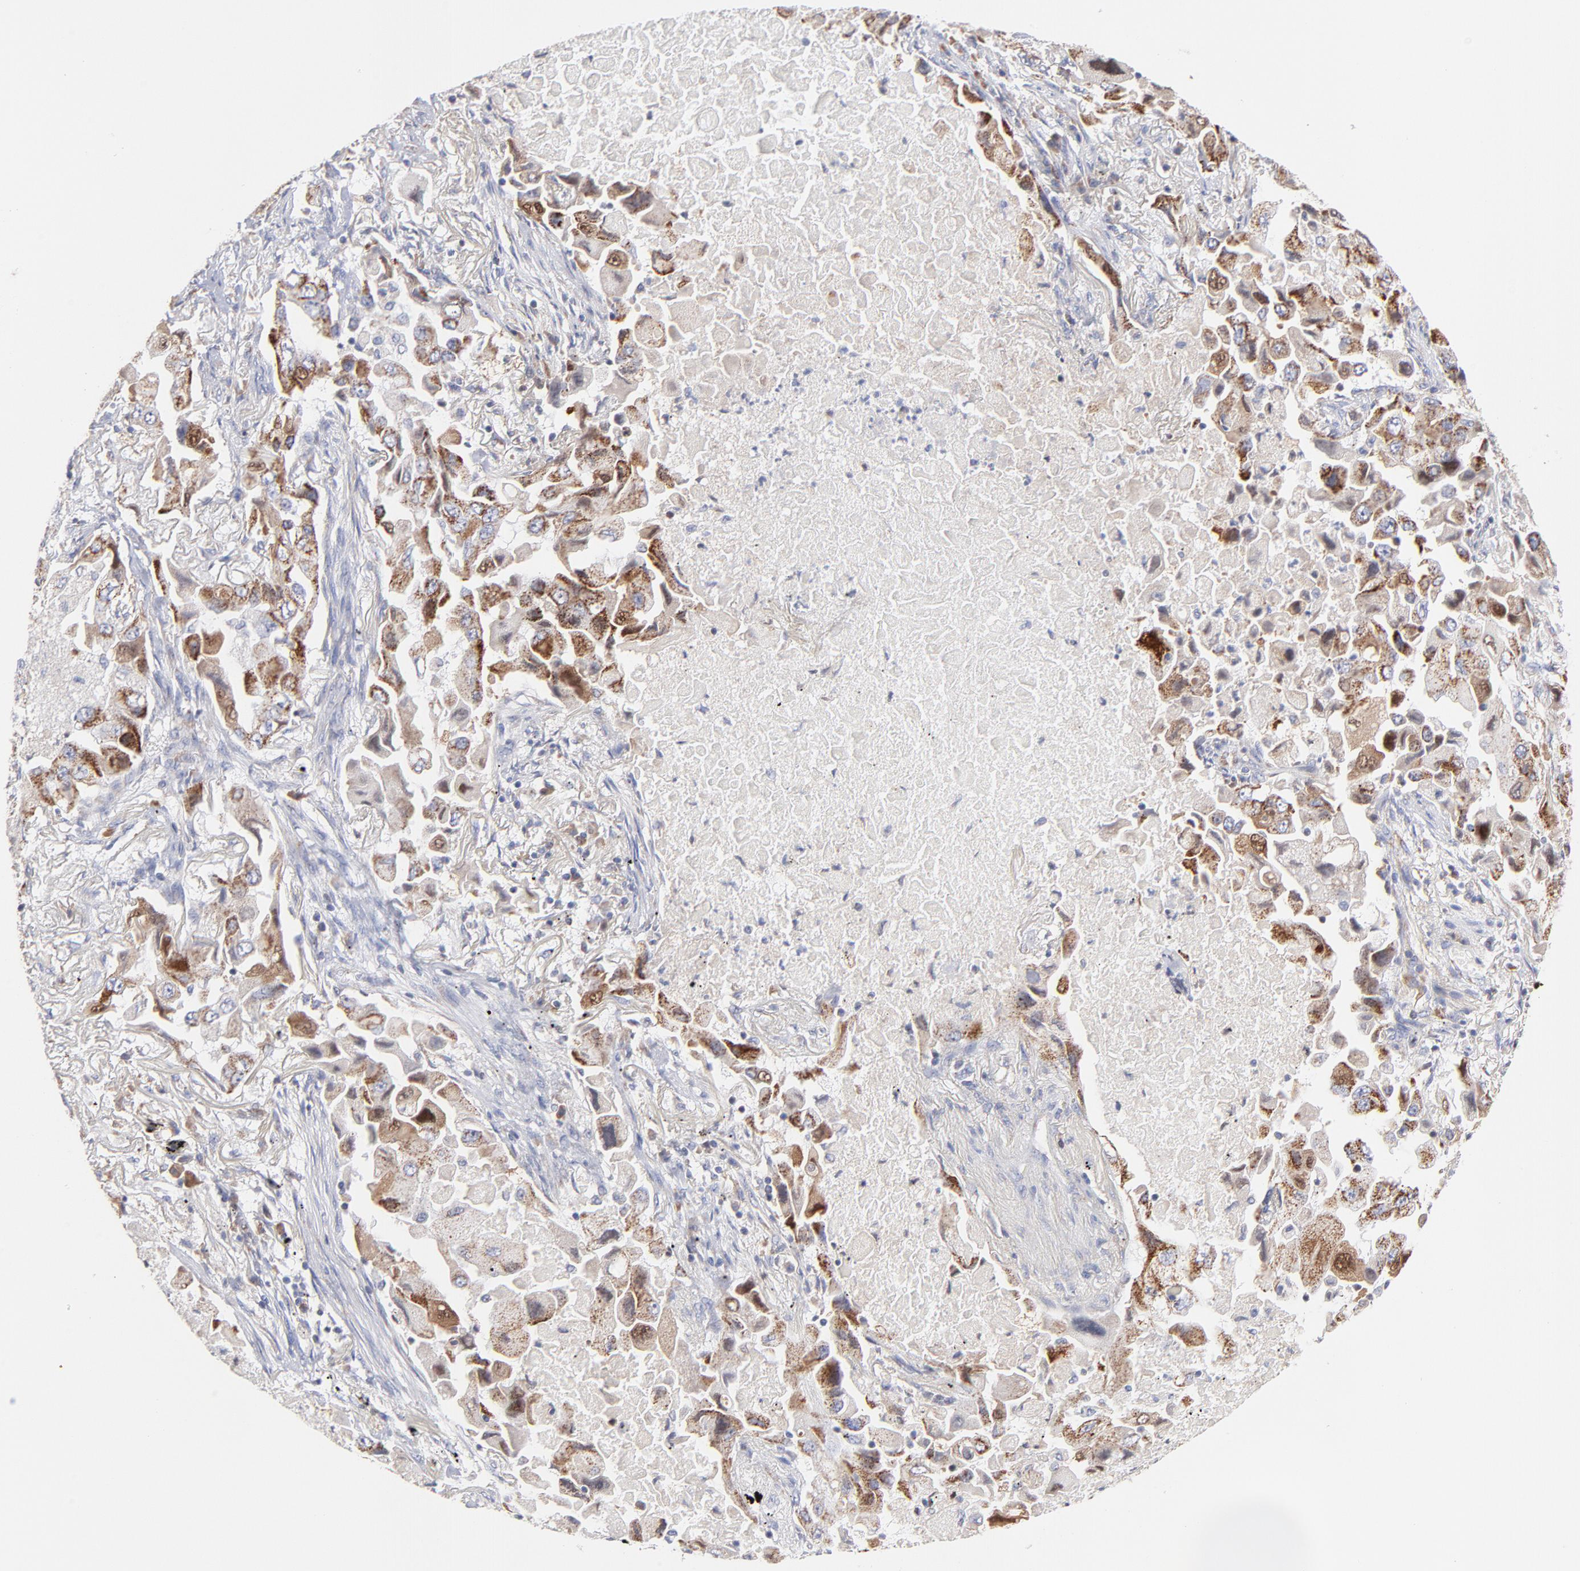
{"staining": {"intensity": "moderate", "quantity": ">75%", "location": "cytoplasmic/membranous"}, "tissue": "lung cancer", "cell_type": "Tumor cells", "image_type": "cancer", "snomed": [{"axis": "morphology", "description": "Adenocarcinoma, NOS"}, {"axis": "topography", "description": "Lung"}], "caption": "Immunohistochemical staining of human lung adenocarcinoma exhibits medium levels of moderate cytoplasmic/membranous protein positivity in approximately >75% of tumor cells.", "gene": "TIMM8A", "patient": {"sex": "female", "age": 65}}